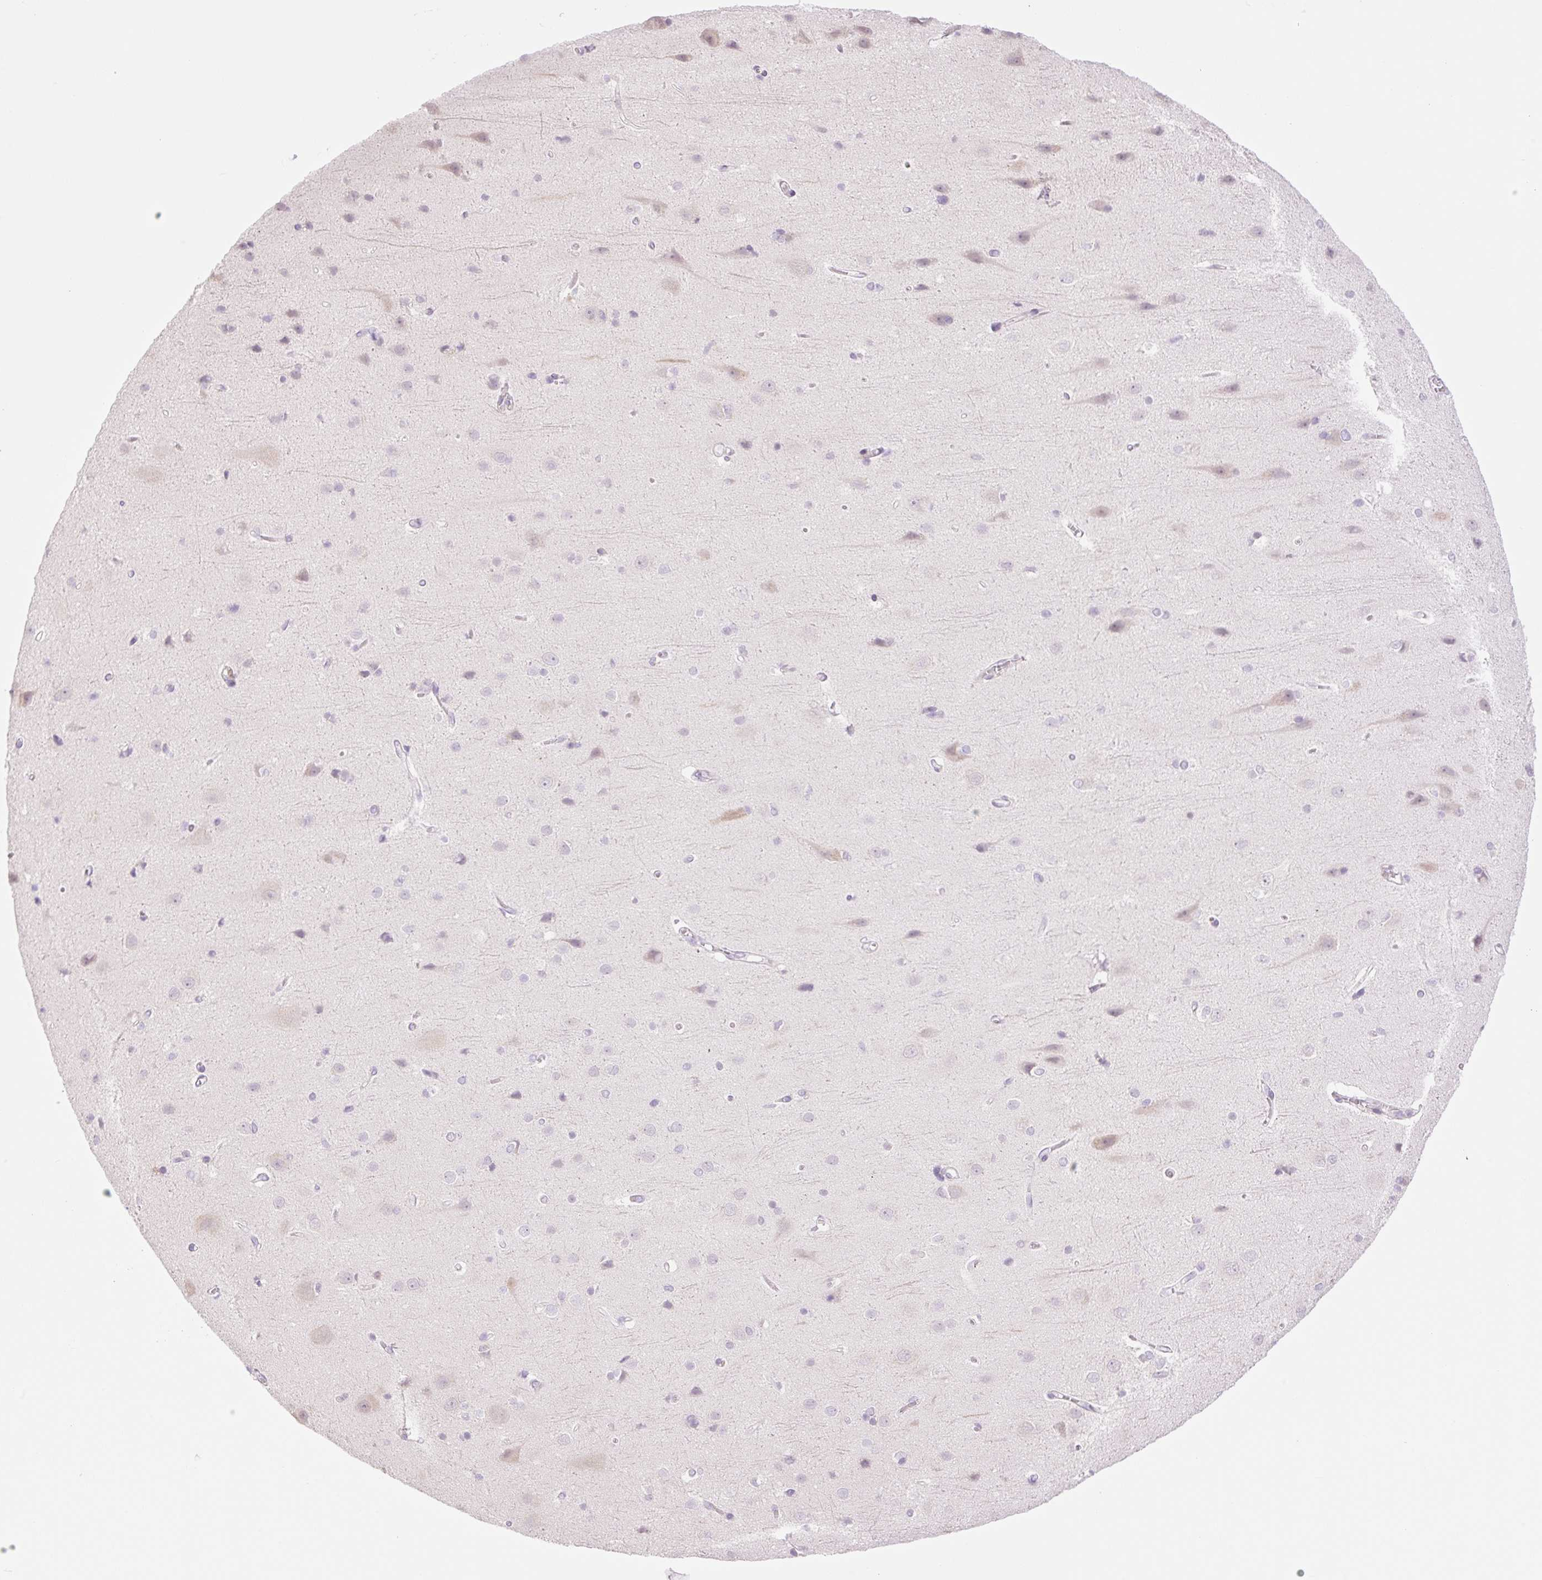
{"staining": {"intensity": "weak", "quantity": "25%-75%", "location": "cytoplasmic/membranous"}, "tissue": "cerebral cortex", "cell_type": "Endothelial cells", "image_type": "normal", "snomed": [{"axis": "morphology", "description": "Normal tissue, NOS"}, {"axis": "topography", "description": "Cerebral cortex"}], "caption": "Protein expression analysis of normal cerebral cortex exhibits weak cytoplasmic/membranous staining in approximately 25%-75% of endothelial cells. The staining is performed using DAB brown chromogen to label protein expression. The nuclei are counter-stained blue using hematoxylin.", "gene": "COL5A1", "patient": {"sex": "male", "age": 37}}